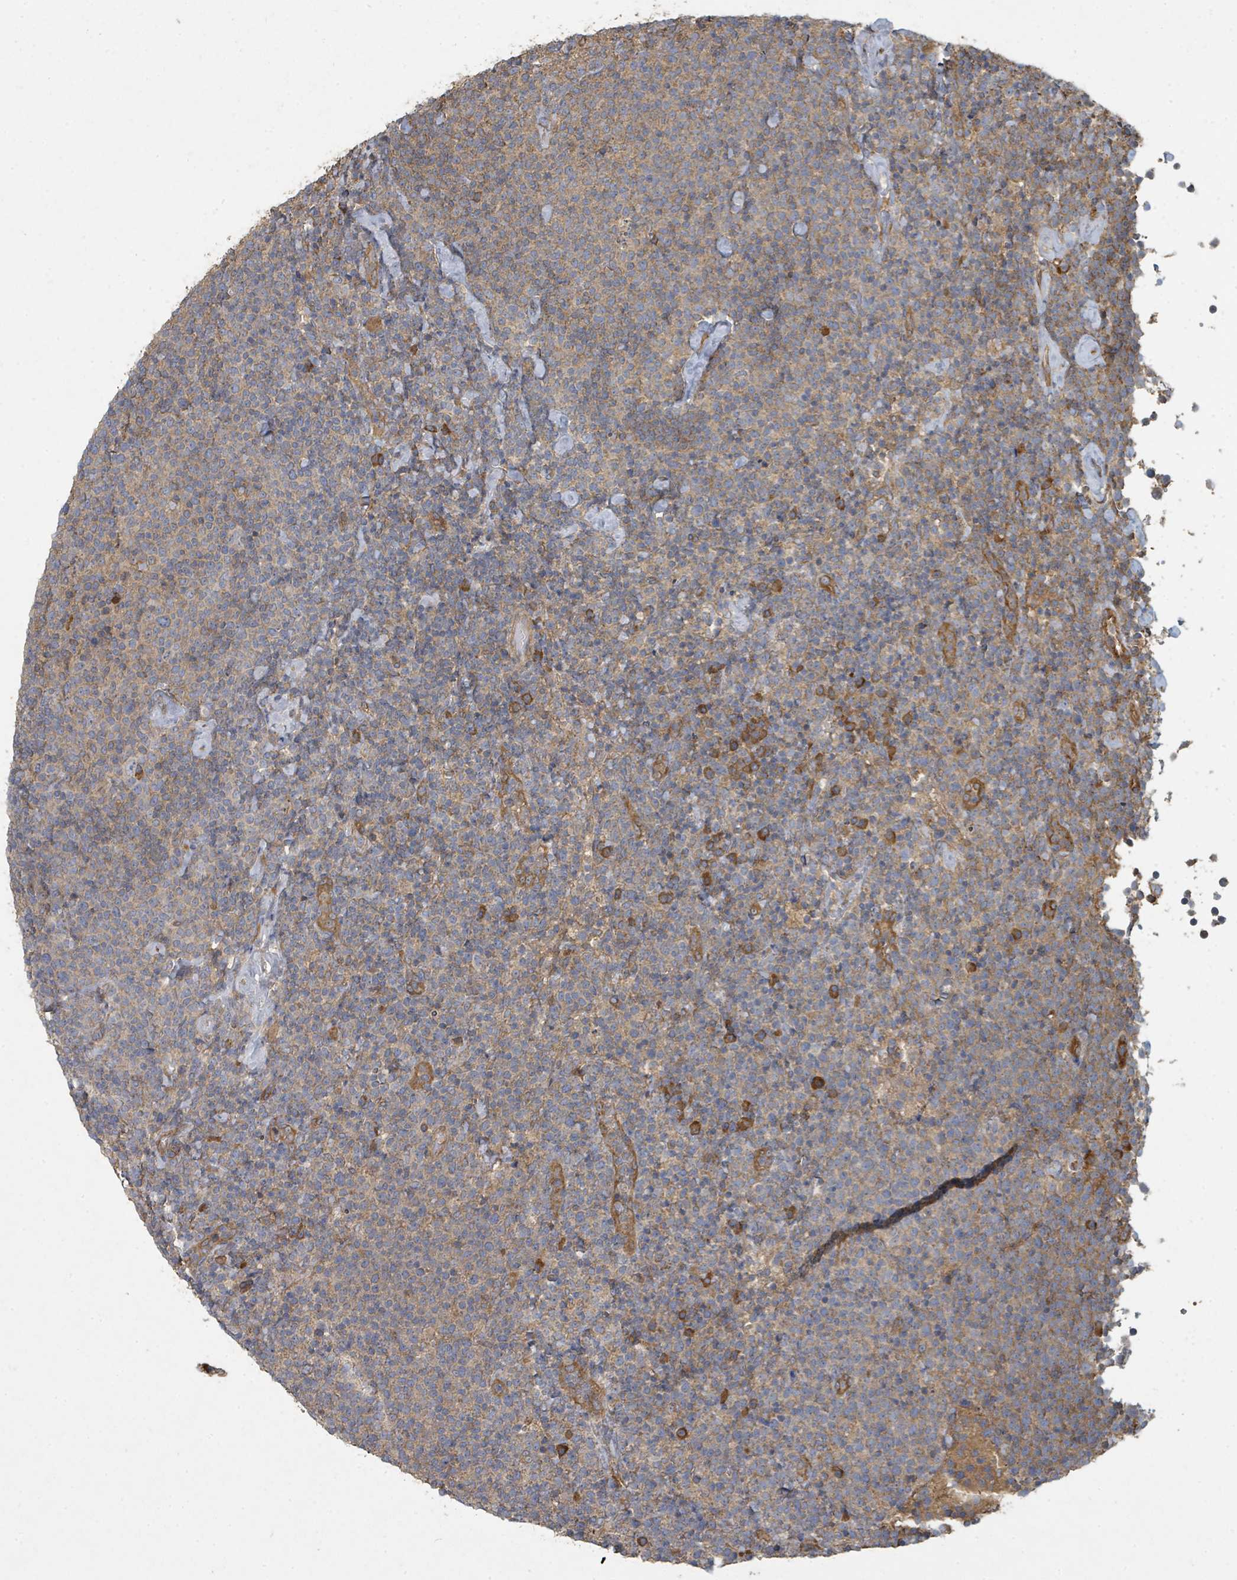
{"staining": {"intensity": "strong", "quantity": "<25%", "location": "cytoplasmic/membranous"}, "tissue": "lymphoma", "cell_type": "Tumor cells", "image_type": "cancer", "snomed": [{"axis": "morphology", "description": "Malignant lymphoma, non-Hodgkin's type, High grade"}, {"axis": "topography", "description": "Lymph node"}], "caption": "Brown immunohistochemical staining in human high-grade malignant lymphoma, non-Hodgkin's type demonstrates strong cytoplasmic/membranous staining in about <25% of tumor cells.", "gene": "WDFY1", "patient": {"sex": "male", "age": 61}}